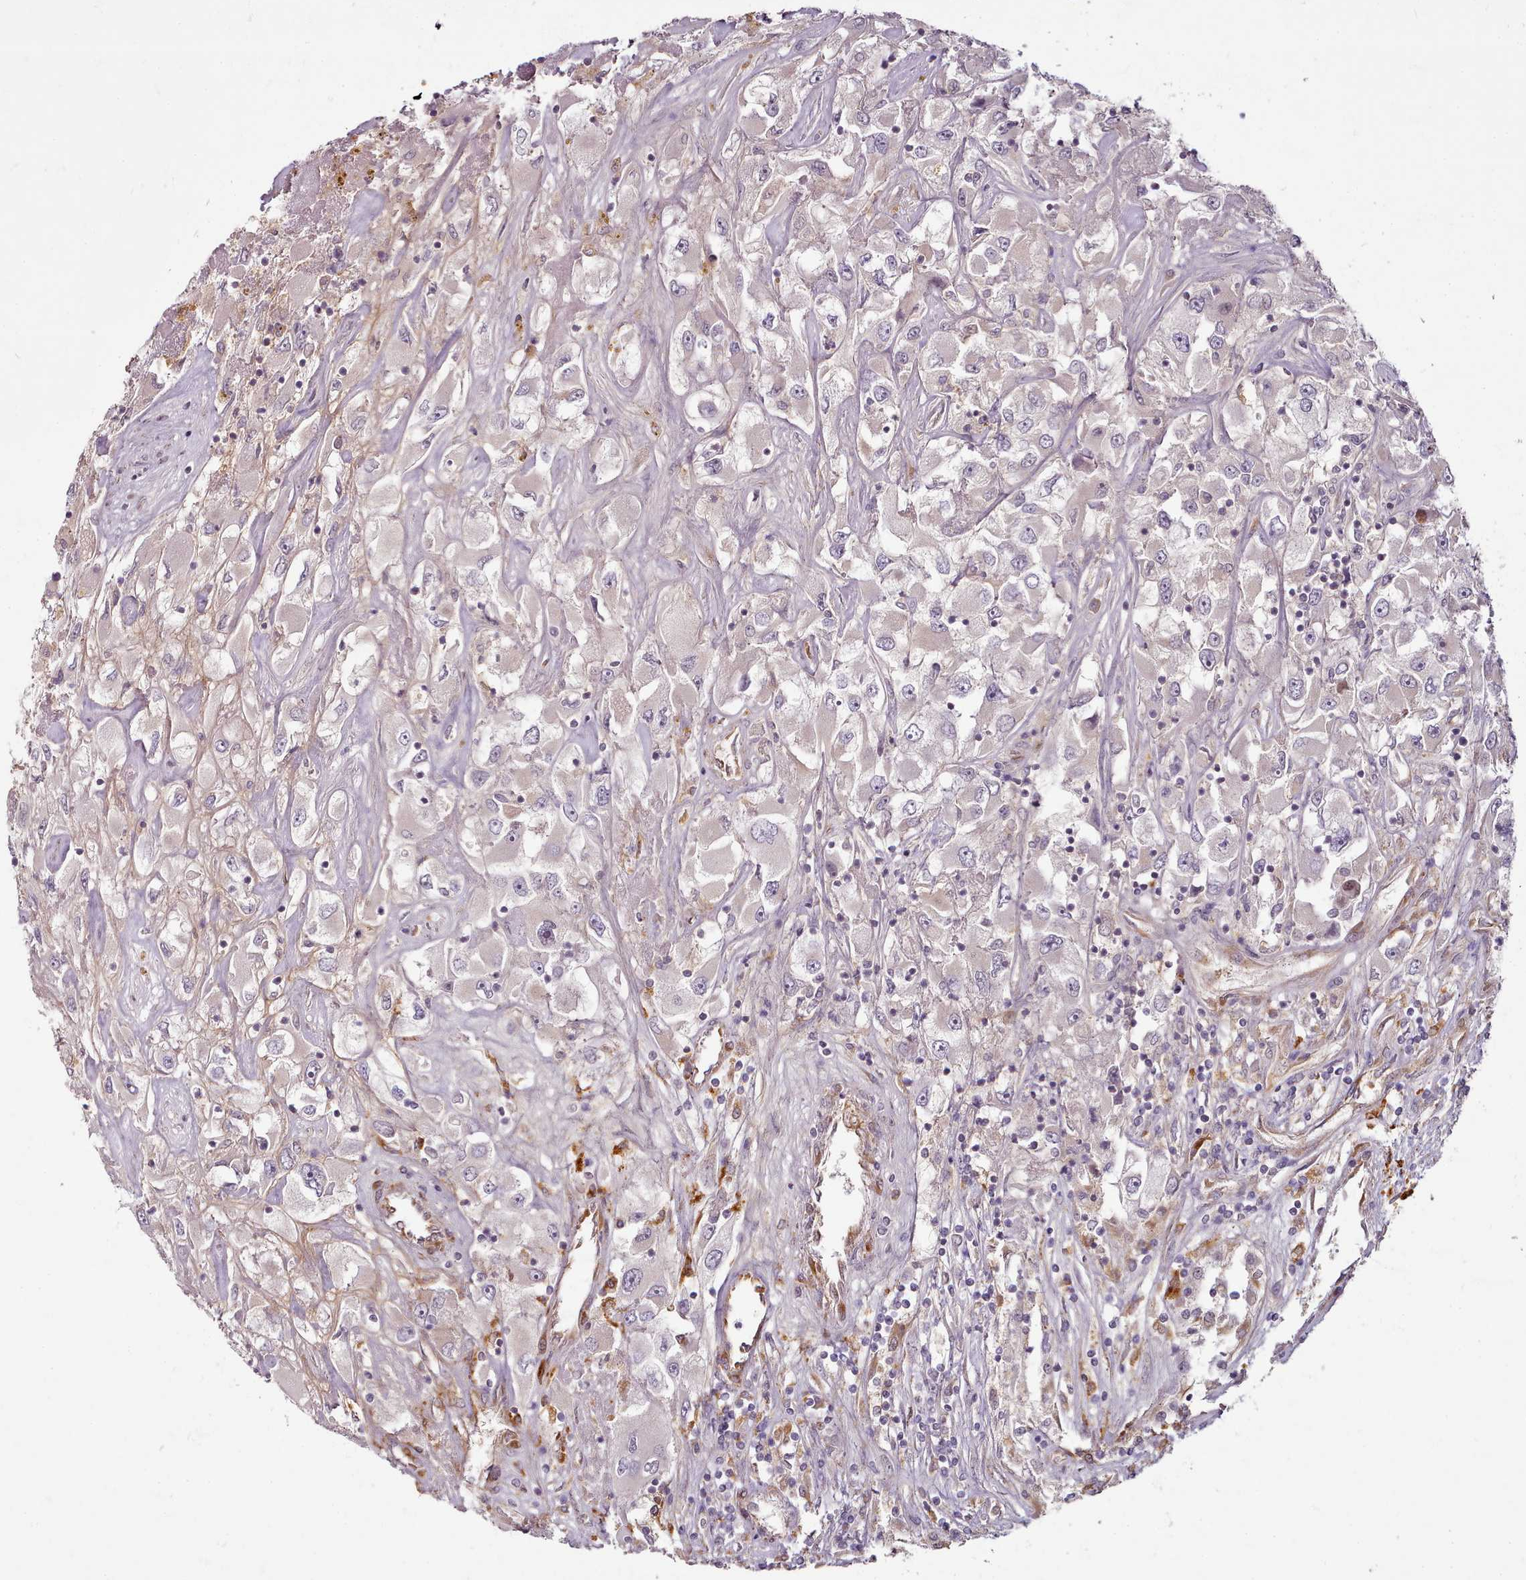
{"staining": {"intensity": "moderate", "quantity": "<25%", "location": "cytoplasmic/membranous"}, "tissue": "renal cancer", "cell_type": "Tumor cells", "image_type": "cancer", "snomed": [{"axis": "morphology", "description": "Adenocarcinoma, NOS"}, {"axis": "topography", "description": "Kidney"}], "caption": "Brown immunohistochemical staining in adenocarcinoma (renal) exhibits moderate cytoplasmic/membranous positivity in about <25% of tumor cells.", "gene": "C1QTNF5", "patient": {"sex": "female", "age": 52}}